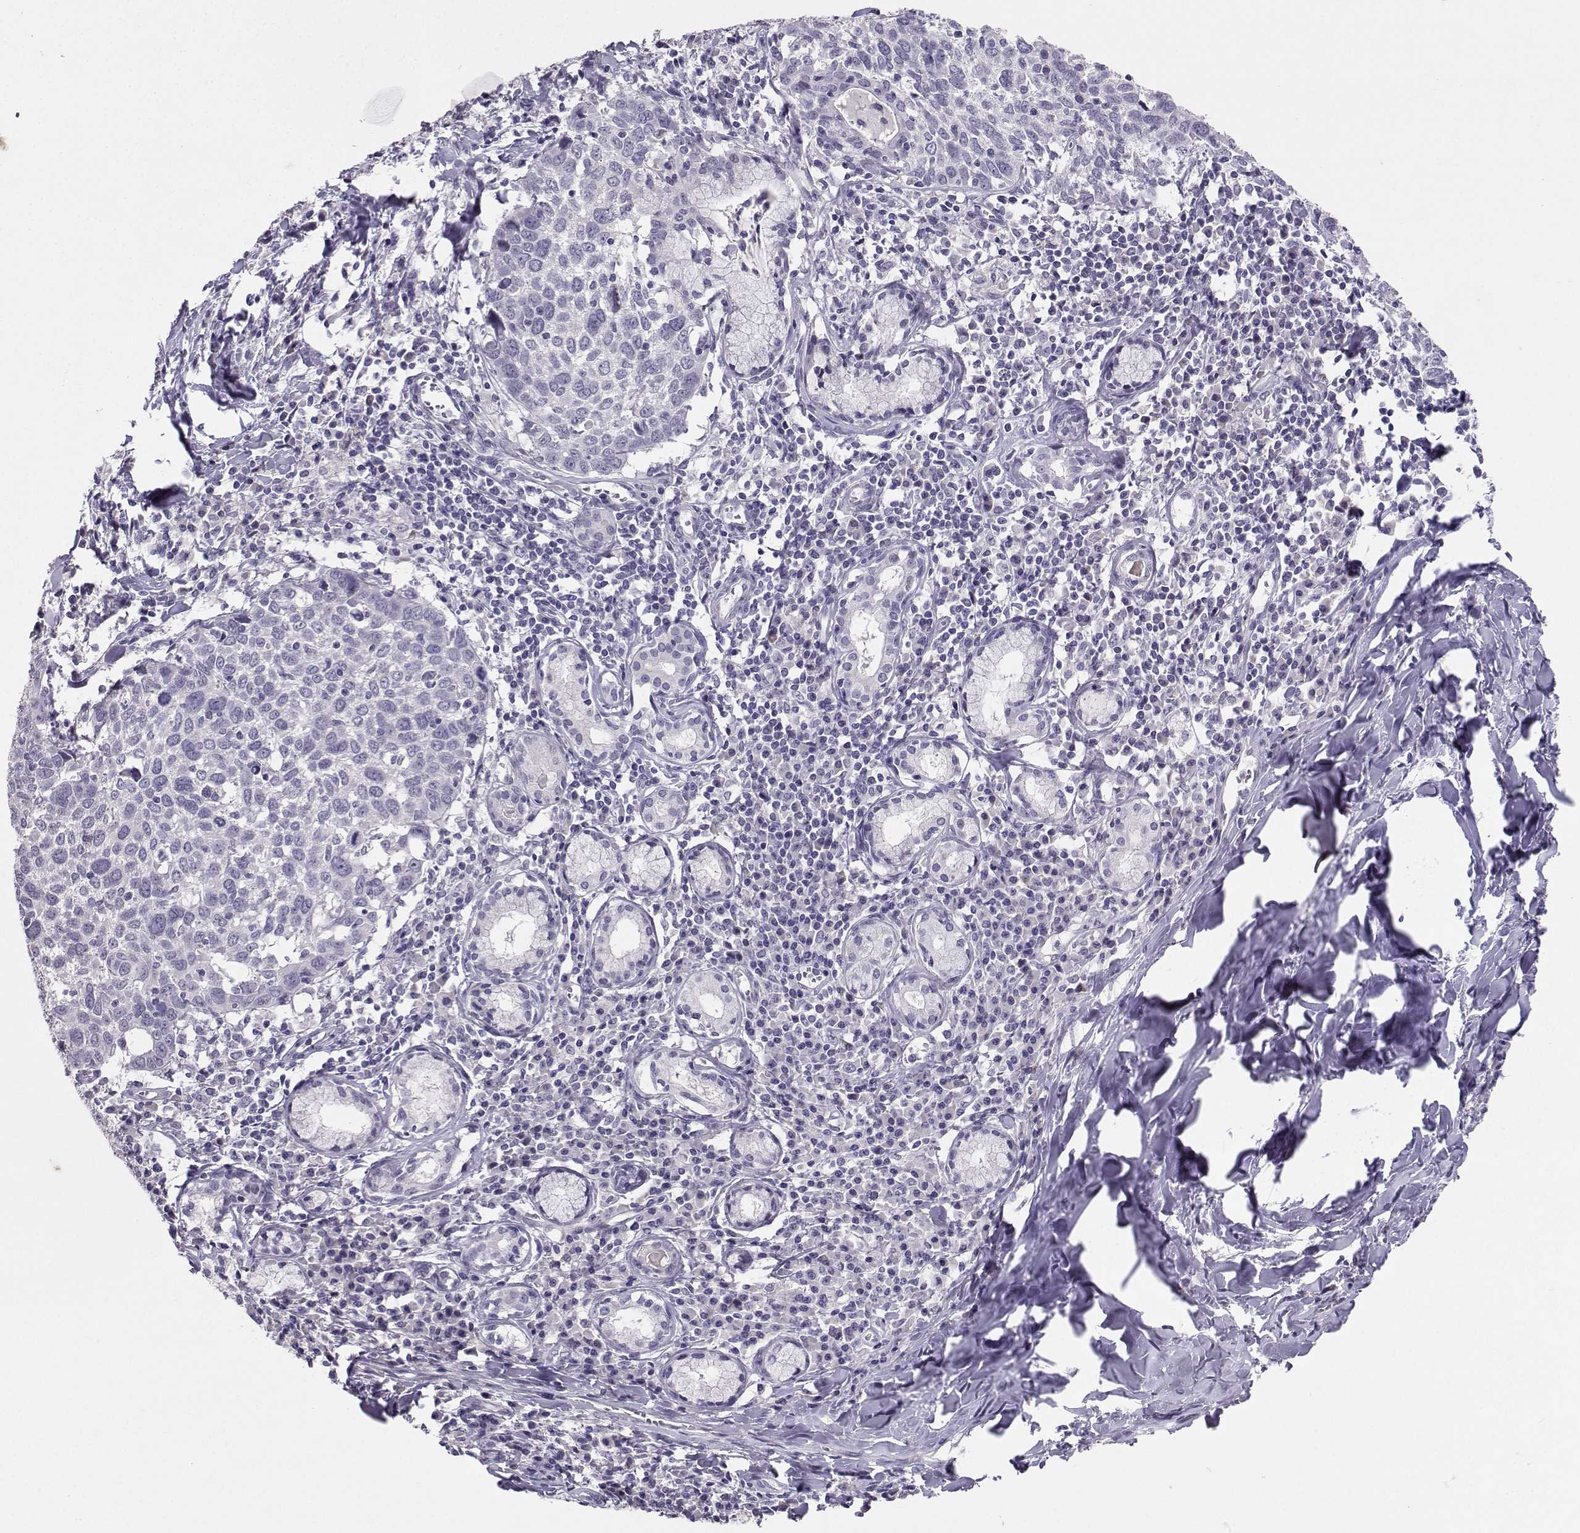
{"staining": {"intensity": "negative", "quantity": "none", "location": "none"}, "tissue": "lung cancer", "cell_type": "Tumor cells", "image_type": "cancer", "snomed": [{"axis": "morphology", "description": "Squamous cell carcinoma, NOS"}, {"axis": "topography", "description": "Lung"}], "caption": "There is no significant positivity in tumor cells of squamous cell carcinoma (lung). (DAB IHC visualized using brightfield microscopy, high magnification).", "gene": "CARTPT", "patient": {"sex": "male", "age": 57}}